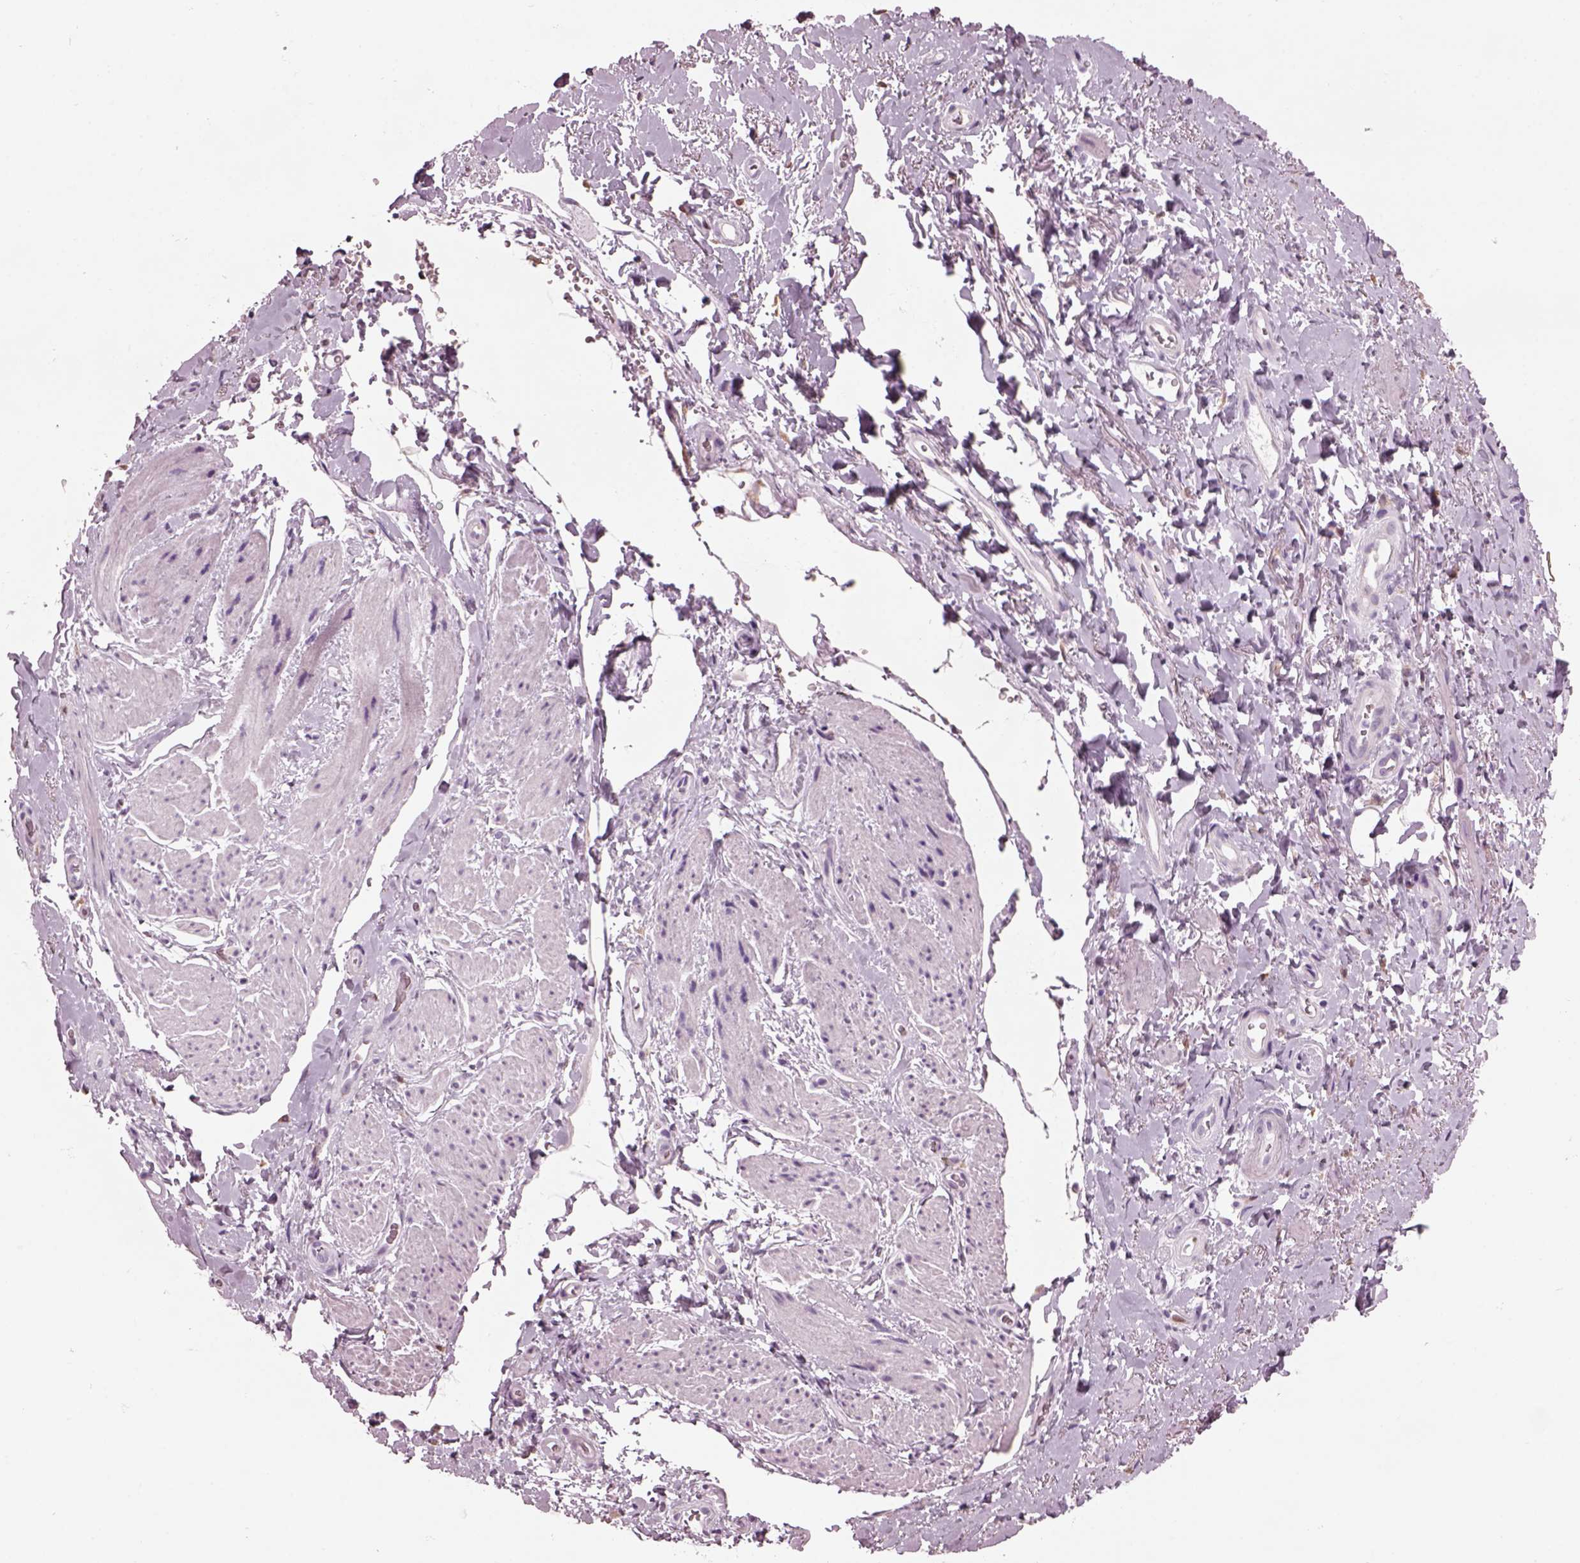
{"staining": {"intensity": "negative", "quantity": "none", "location": "none"}, "tissue": "adipose tissue", "cell_type": "Adipocytes", "image_type": "normal", "snomed": [{"axis": "morphology", "description": "Normal tissue, NOS"}, {"axis": "topography", "description": "Anal"}, {"axis": "topography", "description": "Peripheral nerve tissue"}], "caption": "IHC photomicrograph of unremarkable adipose tissue: human adipose tissue stained with DAB demonstrates no significant protein expression in adipocytes.", "gene": "PRR9", "patient": {"sex": "male", "age": 53}}